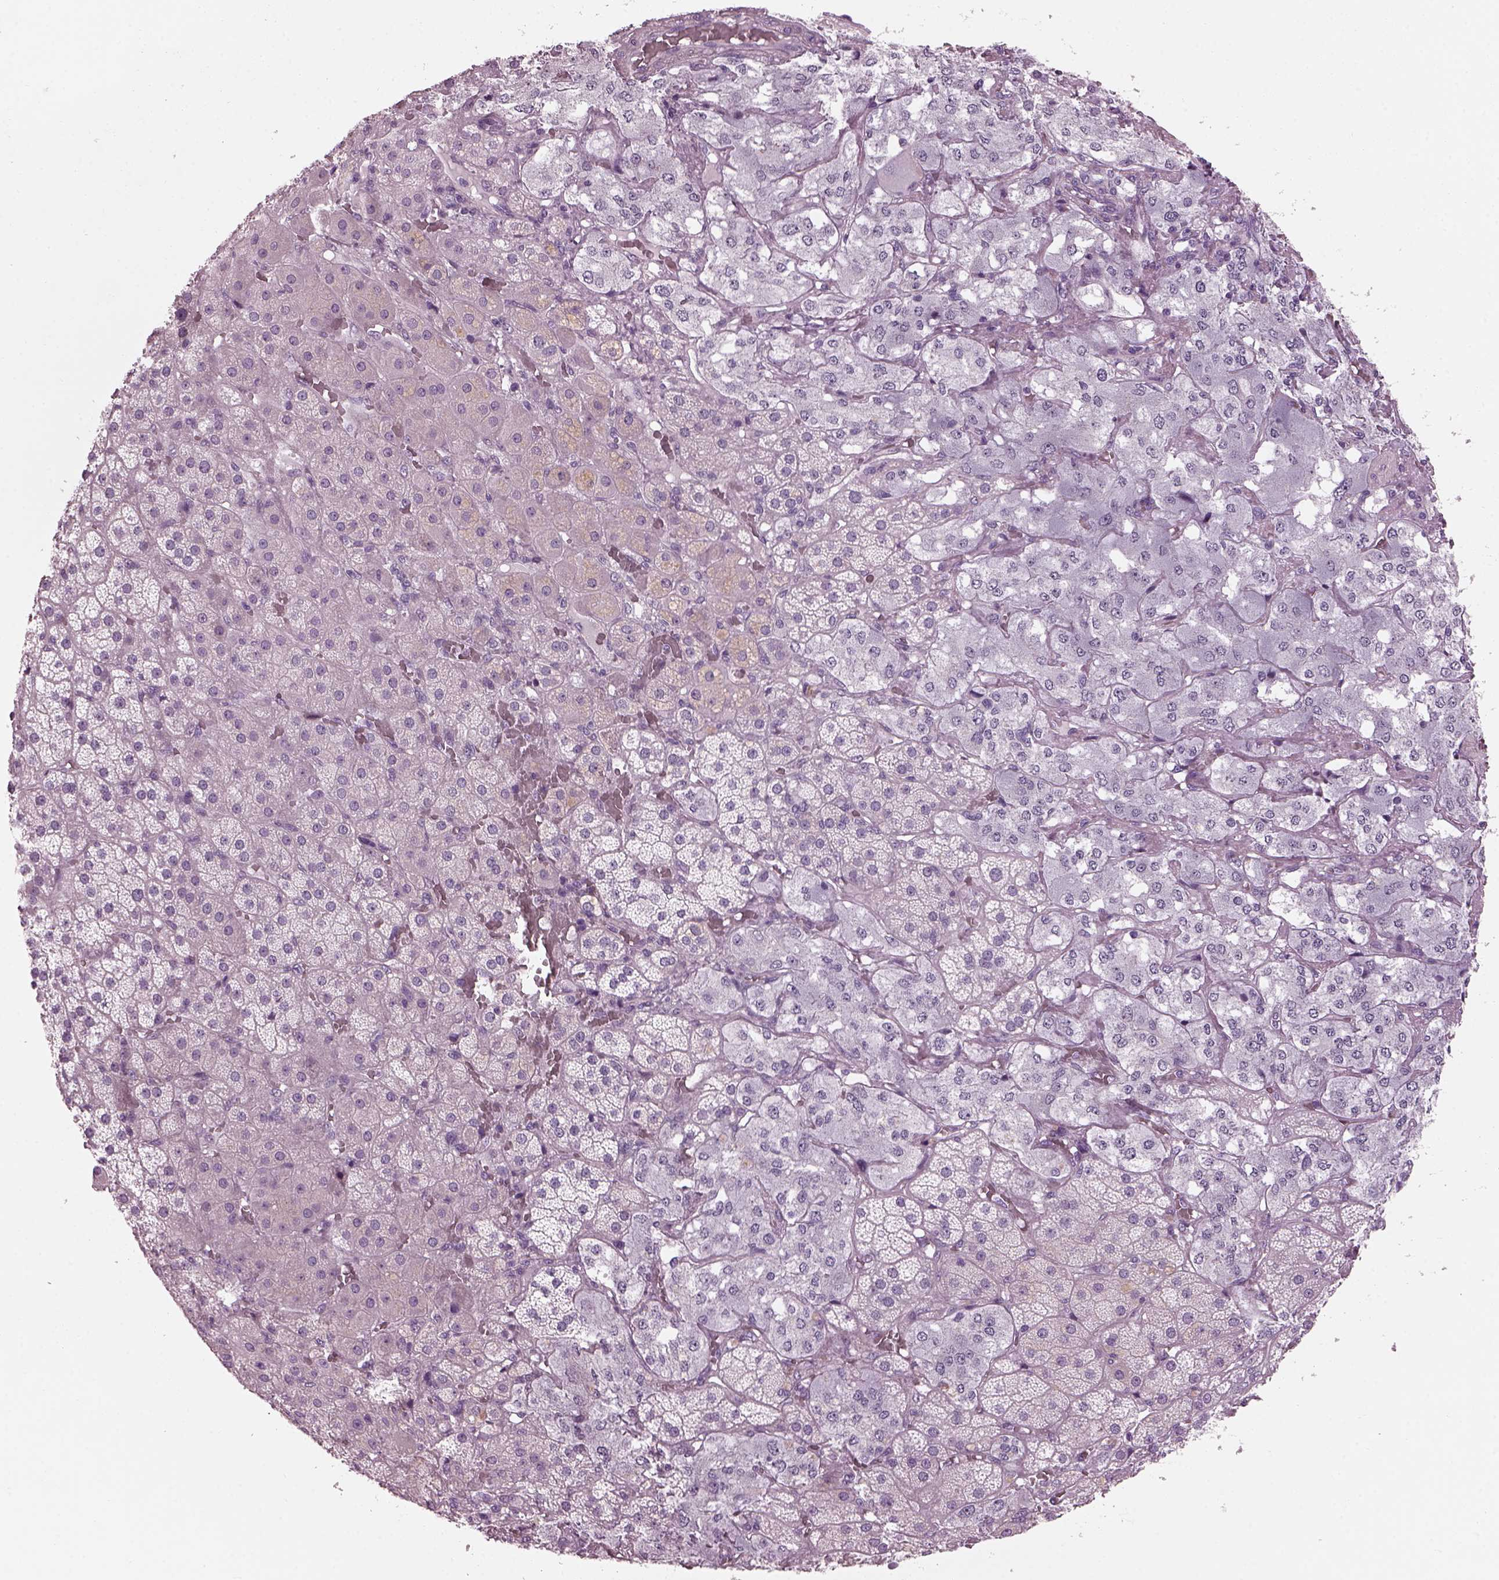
{"staining": {"intensity": "negative", "quantity": "none", "location": "none"}, "tissue": "adrenal gland", "cell_type": "Glandular cells", "image_type": "normal", "snomed": [{"axis": "morphology", "description": "Normal tissue, NOS"}, {"axis": "topography", "description": "Adrenal gland"}], "caption": "Immunohistochemistry (IHC) image of unremarkable adrenal gland: adrenal gland stained with DAB (3,3'-diaminobenzidine) demonstrates no significant protein positivity in glandular cells.", "gene": "BFSP1", "patient": {"sex": "male", "age": 57}}